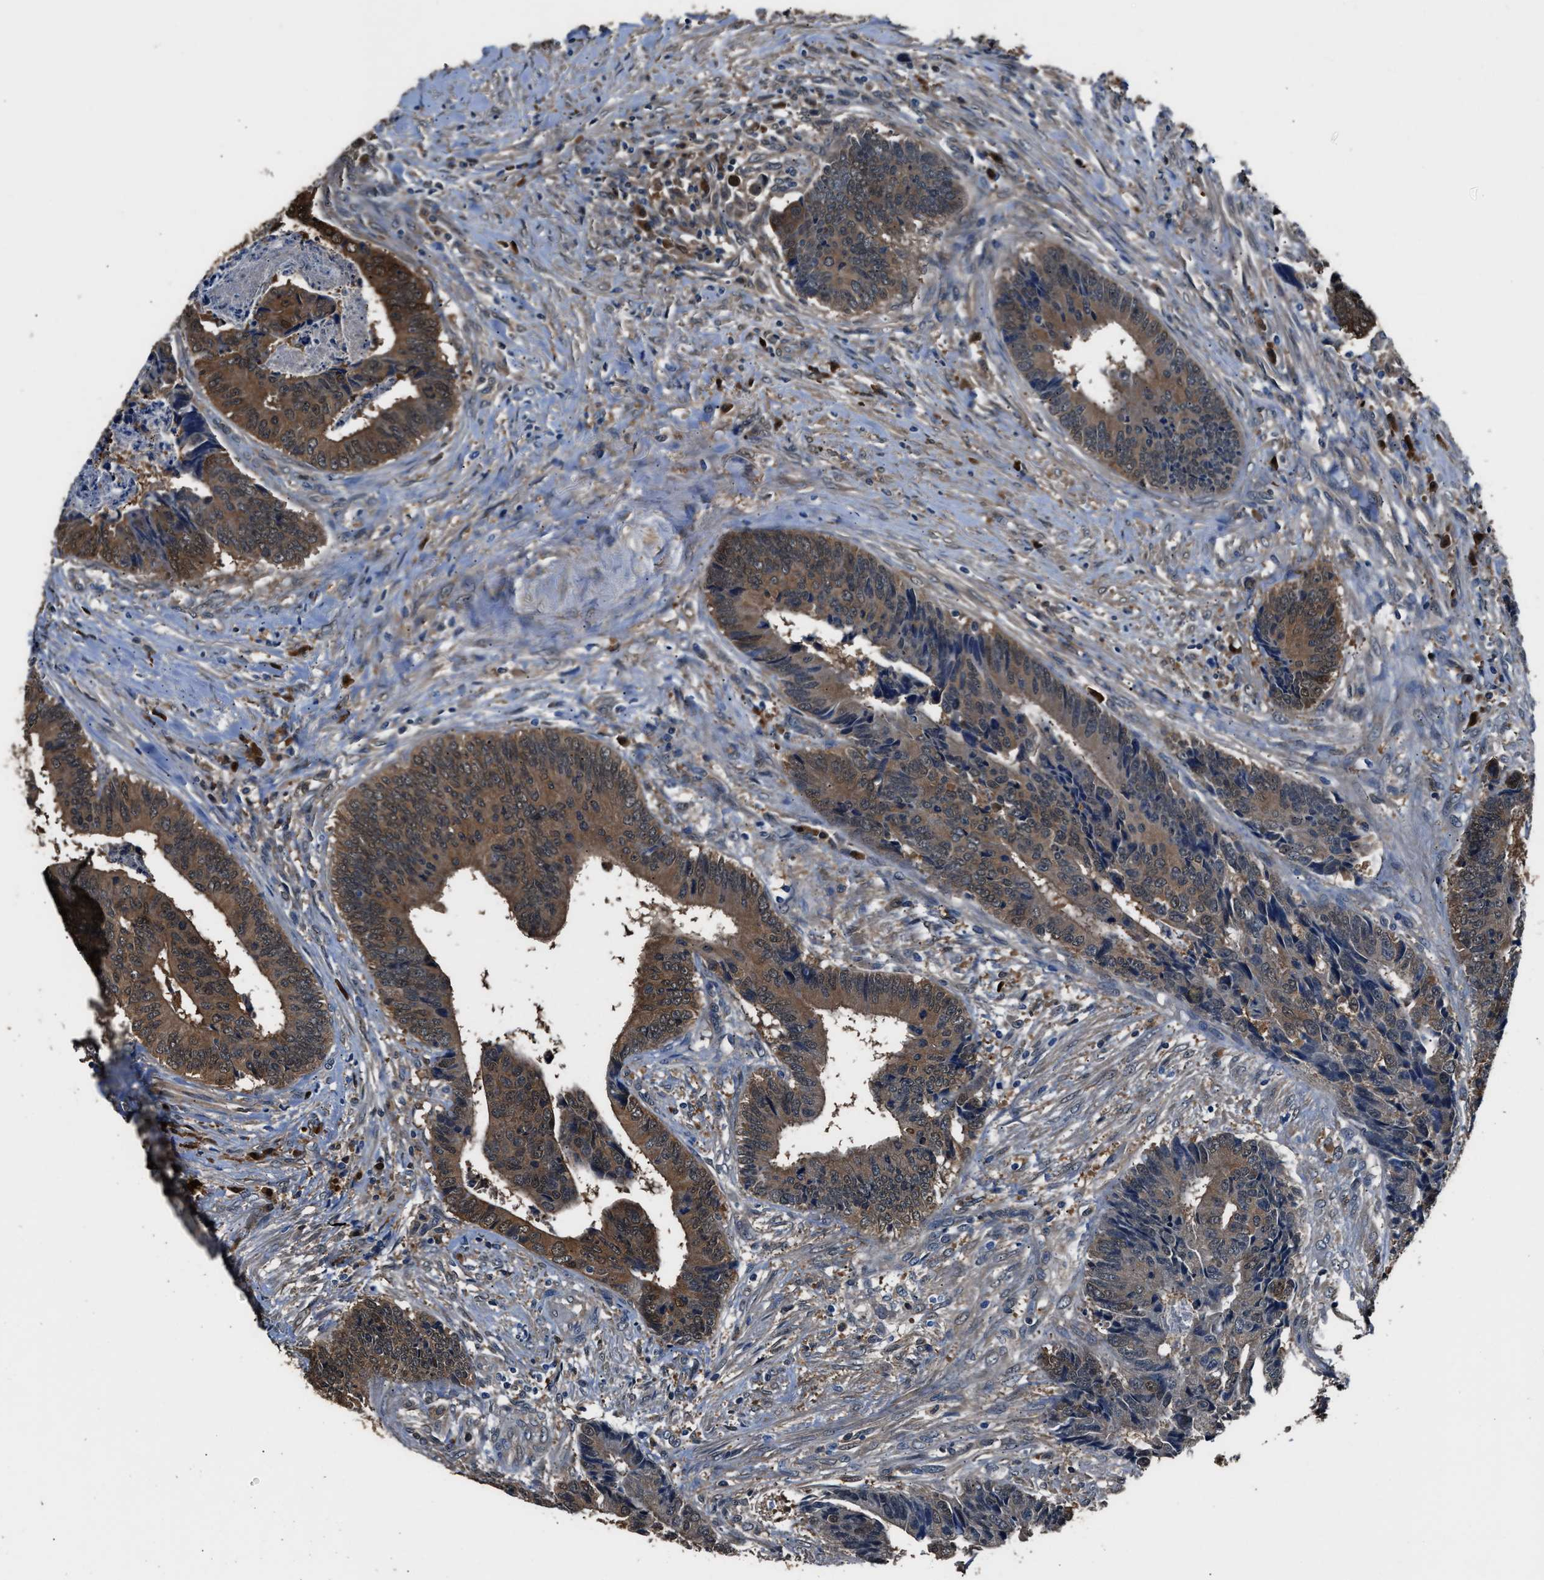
{"staining": {"intensity": "moderate", "quantity": ">75%", "location": "cytoplasmic/membranous"}, "tissue": "colorectal cancer", "cell_type": "Tumor cells", "image_type": "cancer", "snomed": [{"axis": "morphology", "description": "Adenocarcinoma, NOS"}, {"axis": "topography", "description": "Rectum"}], "caption": "An image of colorectal adenocarcinoma stained for a protein reveals moderate cytoplasmic/membranous brown staining in tumor cells.", "gene": "GSTP1", "patient": {"sex": "male", "age": 84}}